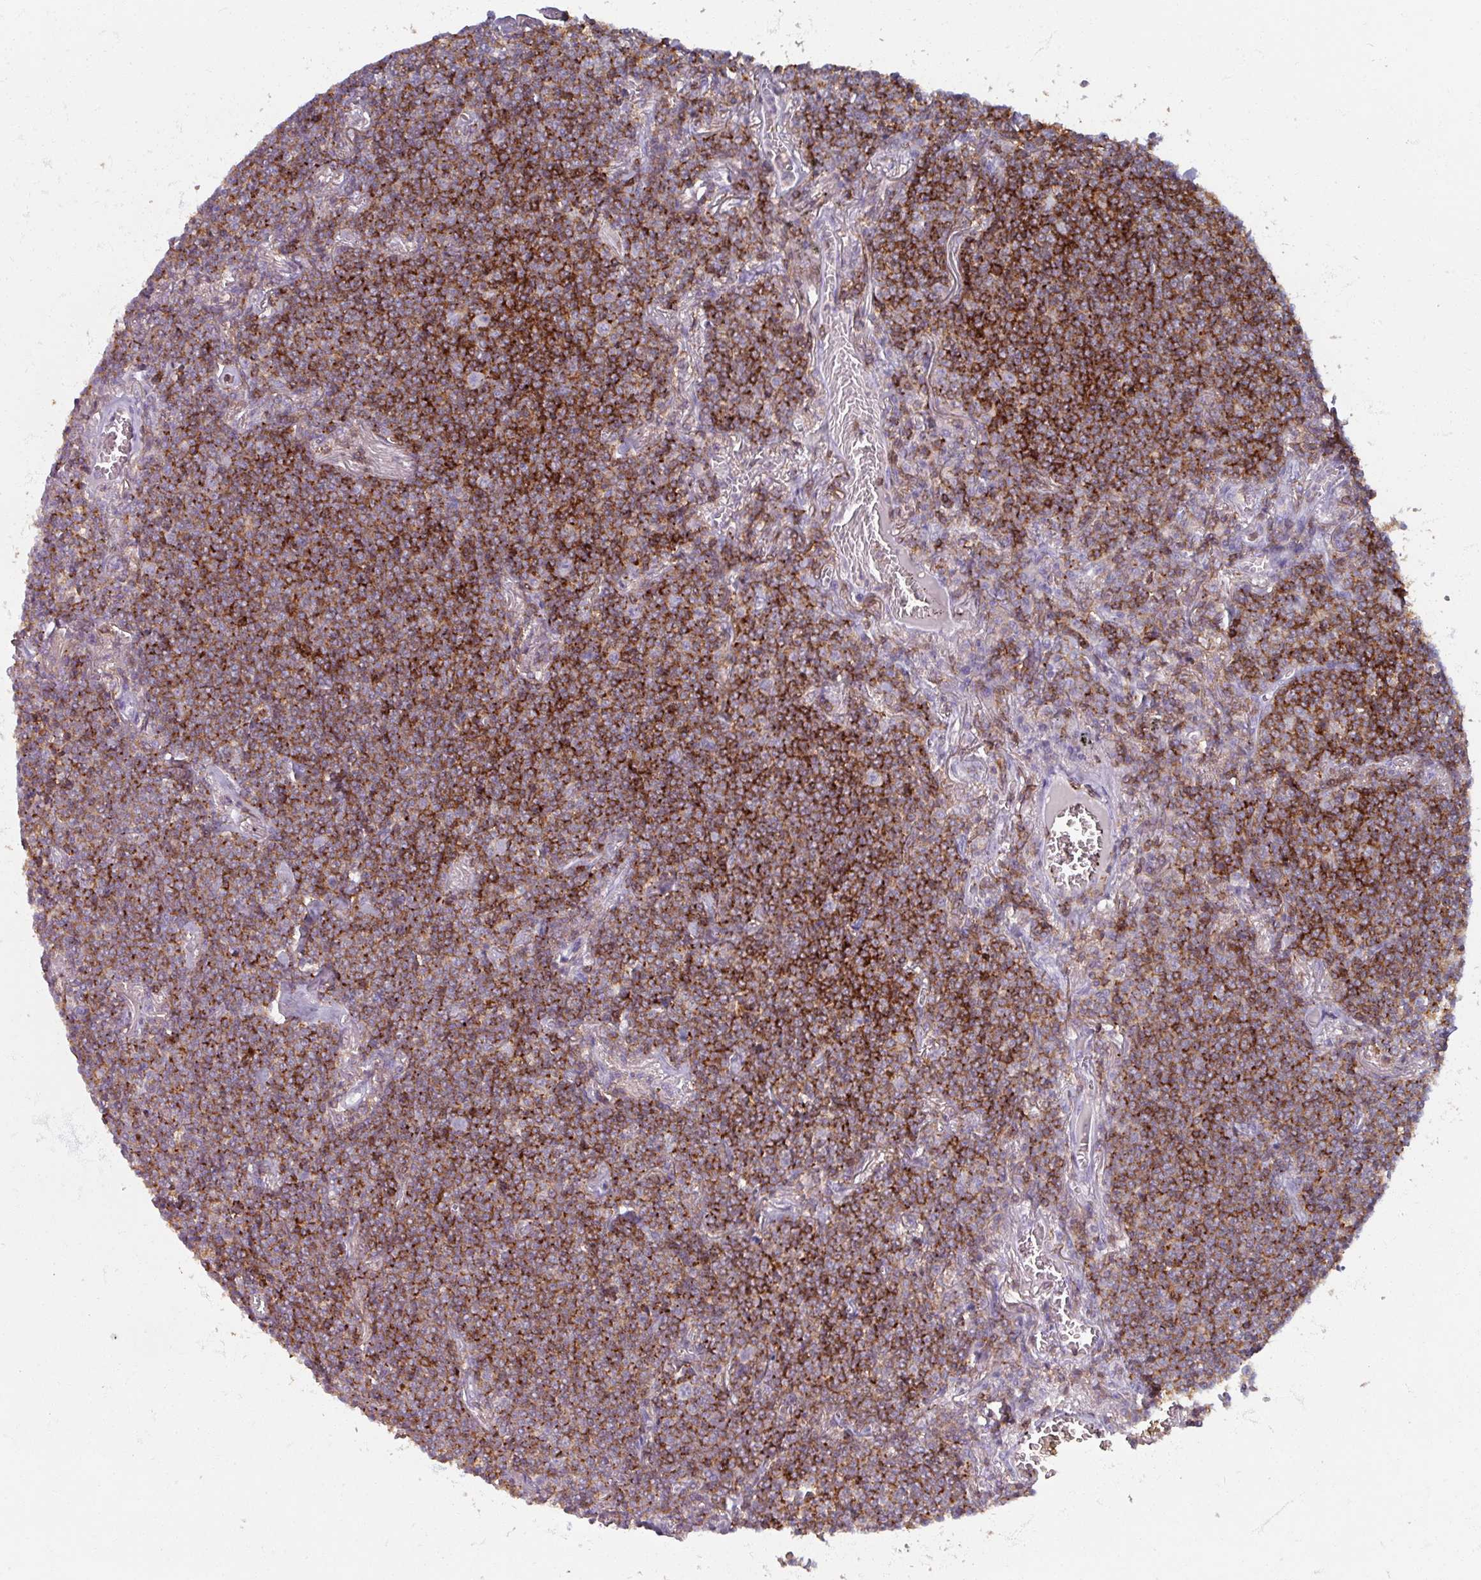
{"staining": {"intensity": "moderate", "quantity": ">75%", "location": "cytoplasmic/membranous"}, "tissue": "lymphoma", "cell_type": "Tumor cells", "image_type": "cancer", "snomed": [{"axis": "morphology", "description": "Malignant lymphoma, non-Hodgkin's type, Low grade"}, {"axis": "topography", "description": "Lung"}], "caption": "A photomicrograph of lymphoma stained for a protein reveals moderate cytoplasmic/membranous brown staining in tumor cells.", "gene": "PTPRC", "patient": {"sex": "female", "age": 71}}